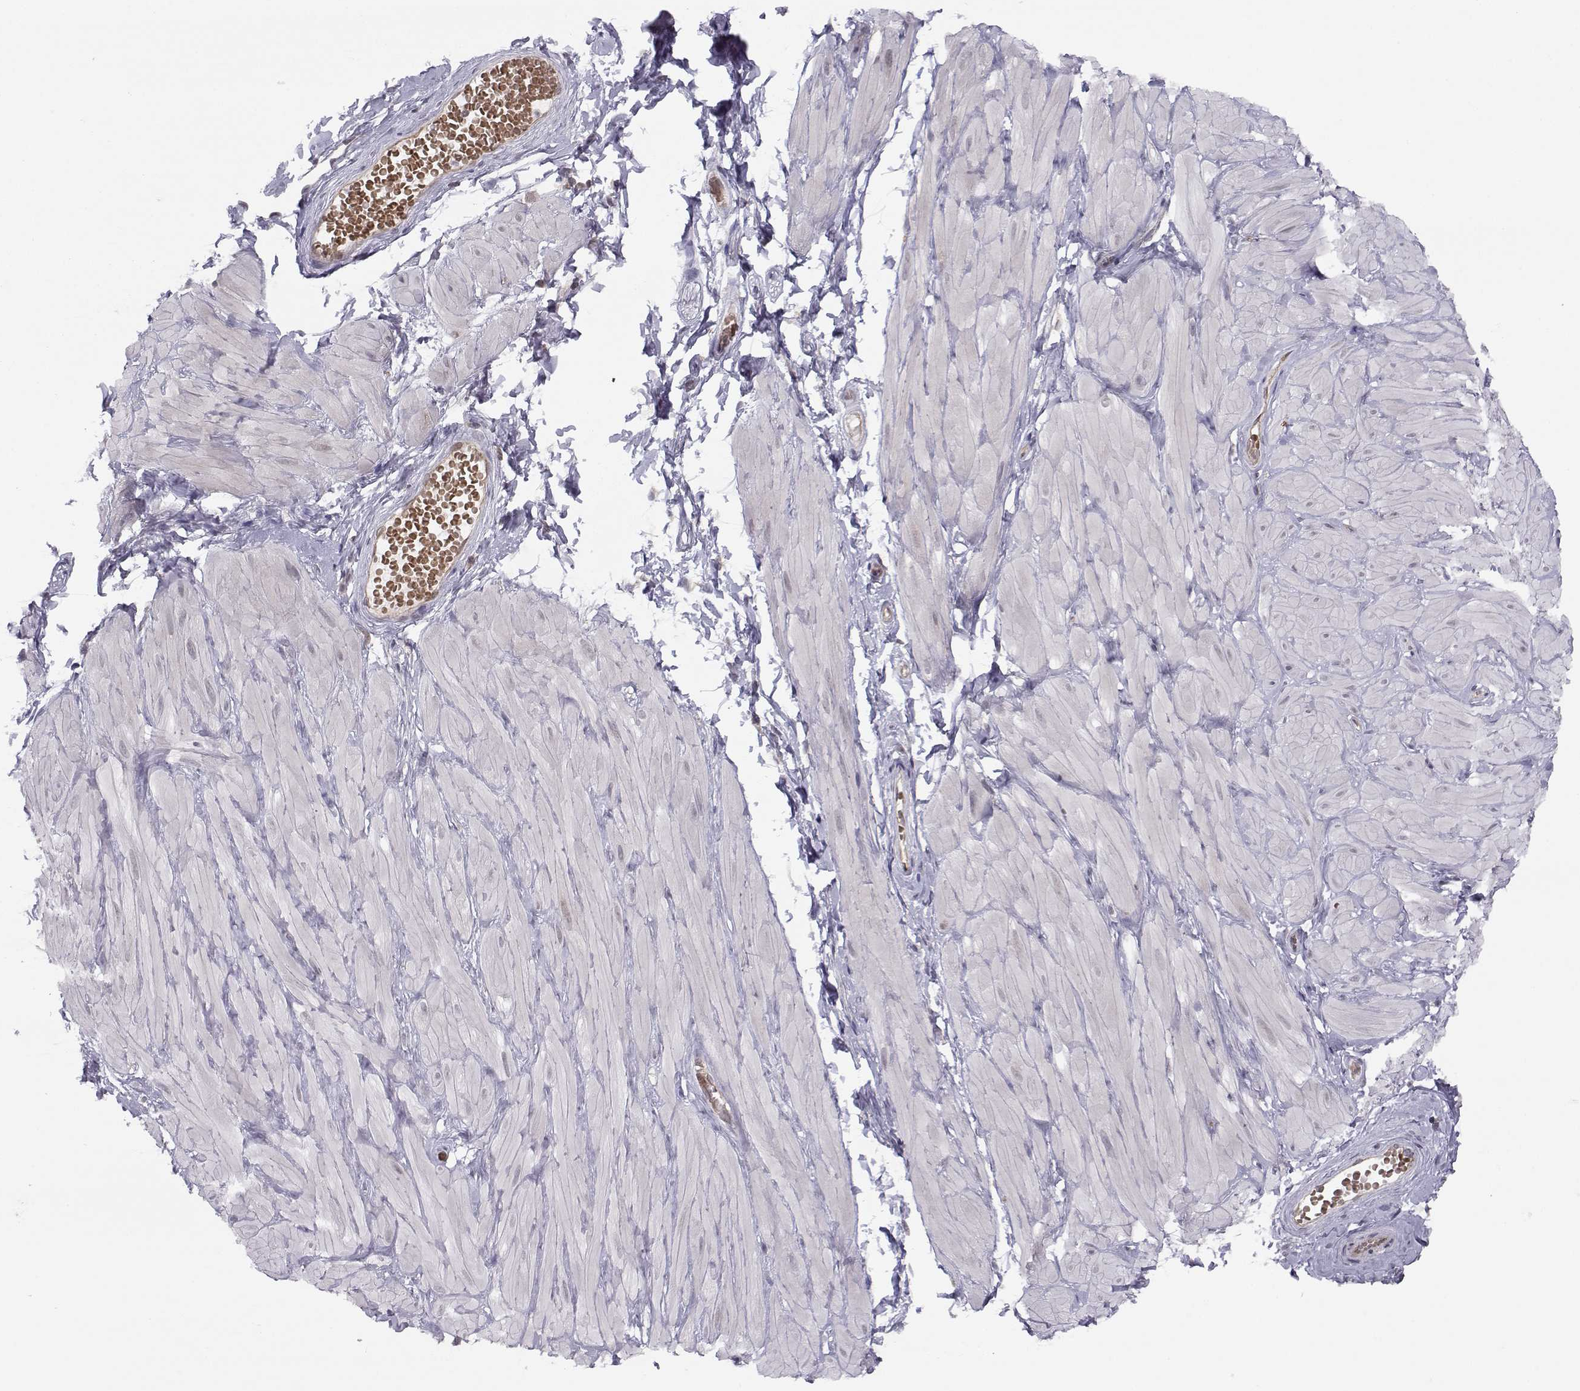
{"staining": {"intensity": "negative", "quantity": "none", "location": "none"}, "tissue": "soft tissue", "cell_type": "Fibroblasts", "image_type": "normal", "snomed": [{"axis": "morphology", "description": "Normal tissue, NOS"}, {"axis": "topography", "description": "Smooth muscle"}, {"axis": "topography", "description": "Peripheral nerve tissue"}], "caption": "An immunohistochemistry (IHC) histopathology image of benign soft tissue is shown. There is no staining in fibroblasts of soft tissue. (IHC, brightfield microscopy, high magnification).", "gene": "KIF13B", "patient": {"sex": "male", "age": 22}}